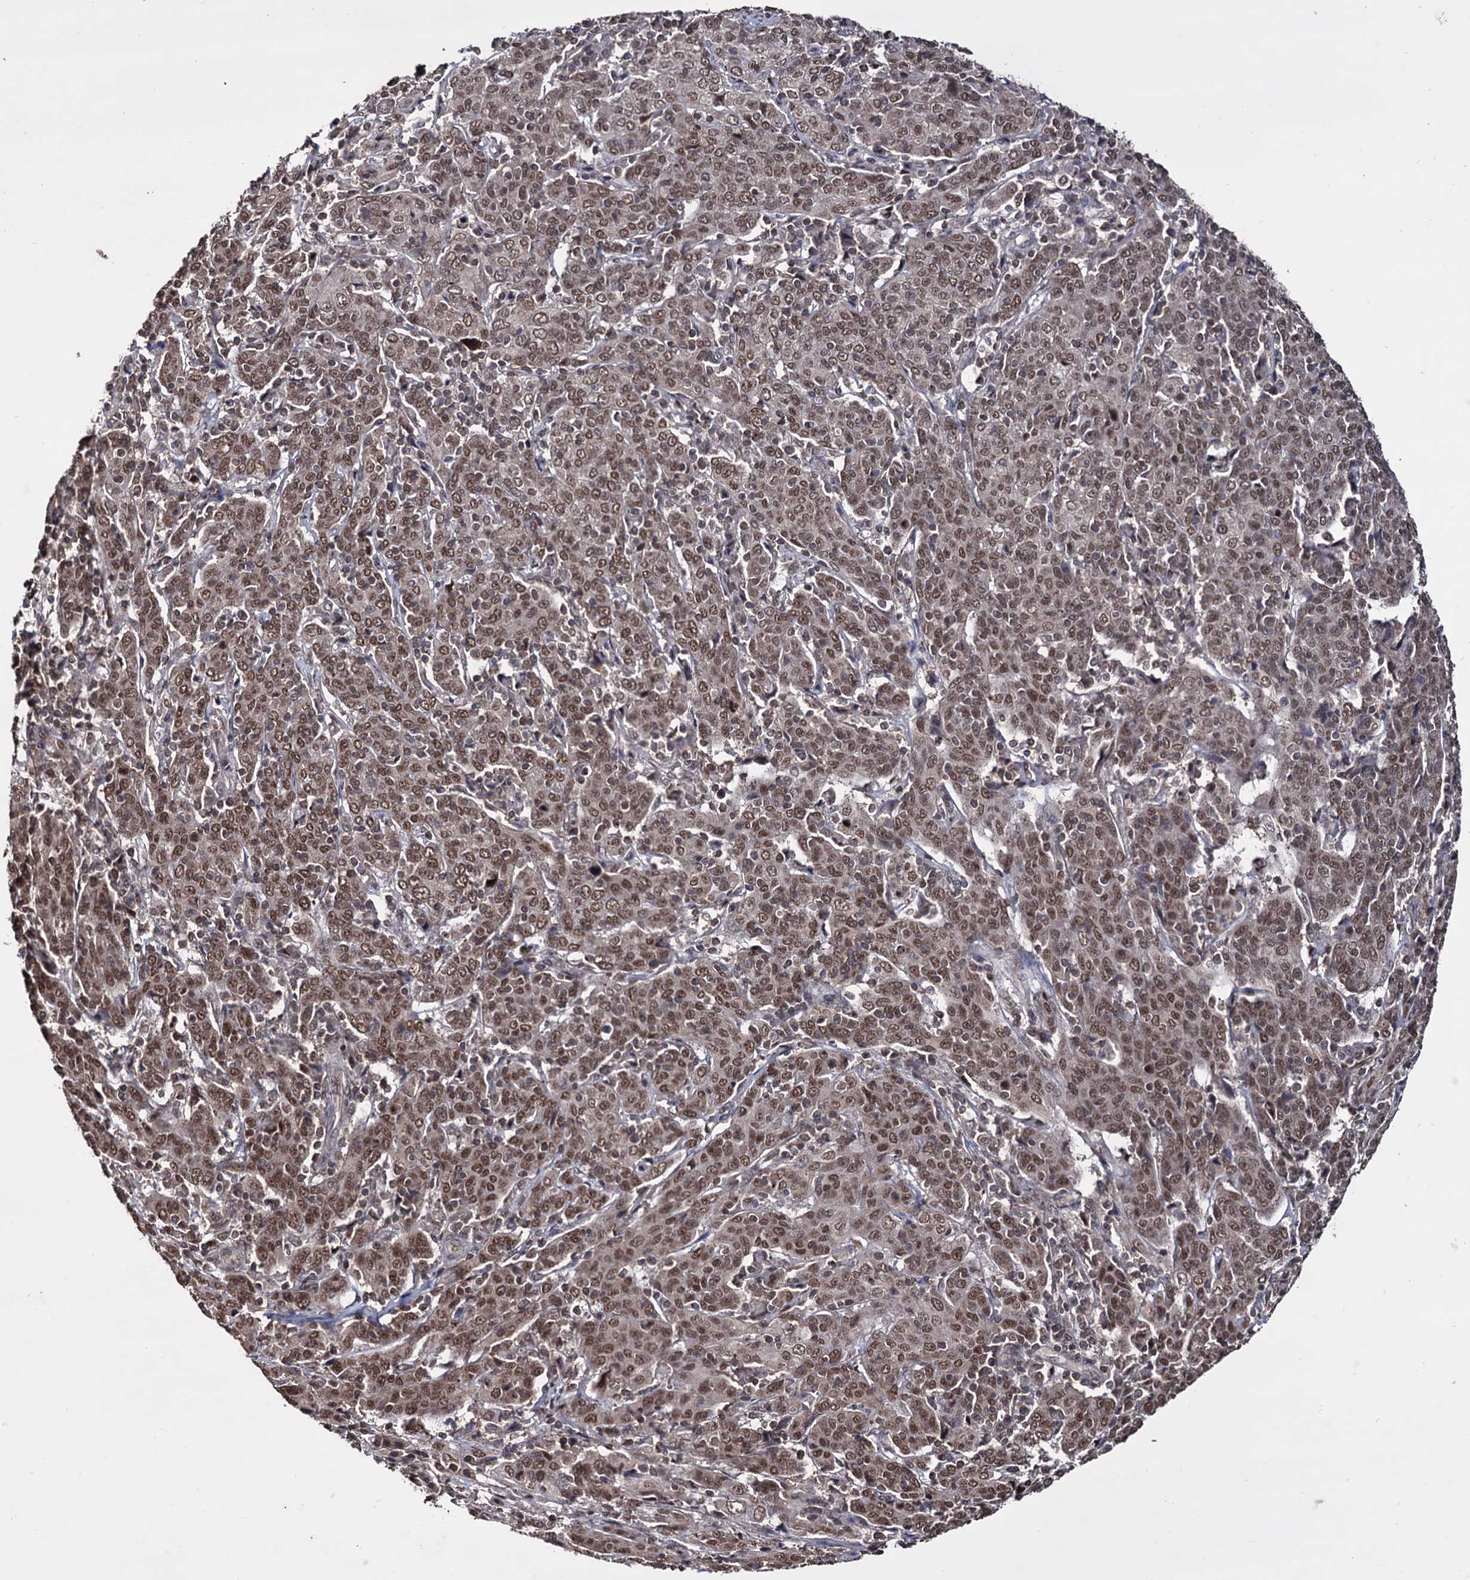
{"staining": {"intensity": "moderate", "quantity": ">75%", "location": "nuclear"}, "tissue": "cervical cancer", "cell_type": "Tumor cells", "image_type": "cancer", "snomed": [{"axis": "morphology", "description": "Squamous cell carcinoma, NOS"}, {"axis": "topography", "description": "Cervix"}], "caption": "Tumor cells demonstrate medium levels of moderate nuclear positivity in about >75% of cells in human cervical squamous cell carcinoma.", "gene": "KLF5", "patient": {"sex": "female", "age": 67}}